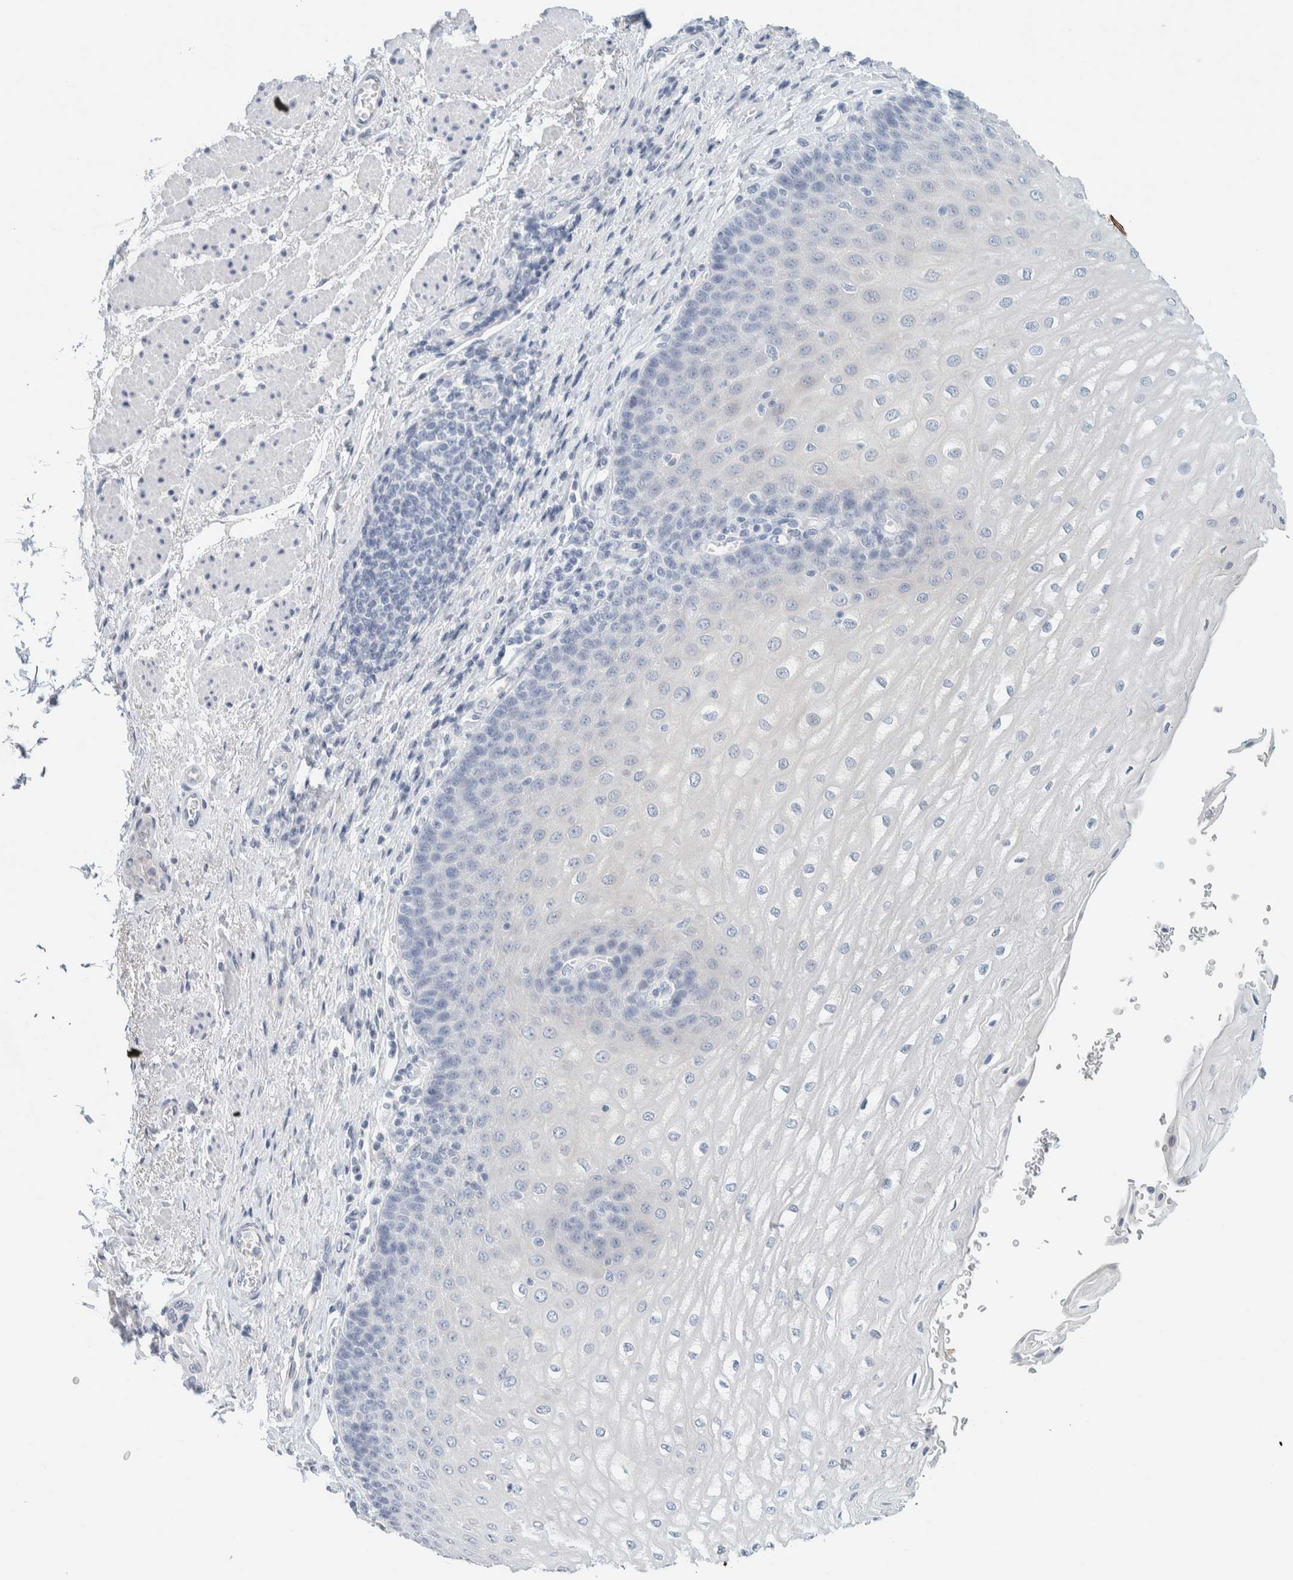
{"staining": {"intensity": "negative", "quantity": "none", "location": "none"}, "tissue": "esophagus", "cell_type": "Squamous epithelial cells", "image_type": "normal", "snomed": [{"axis": "morphology", "description": "Normal tissue, NOS"}, {"axis": "topography", "description": "Esophagus"}], "caption": "Squamous epithelial cells are negative for brown protein staining in benign esophagus. (Brightfield microscopy of DAB immunohistochemistry at high magnification).", "gene": "ALOX12B", "patient": {"sex": "male", "age": 54}}